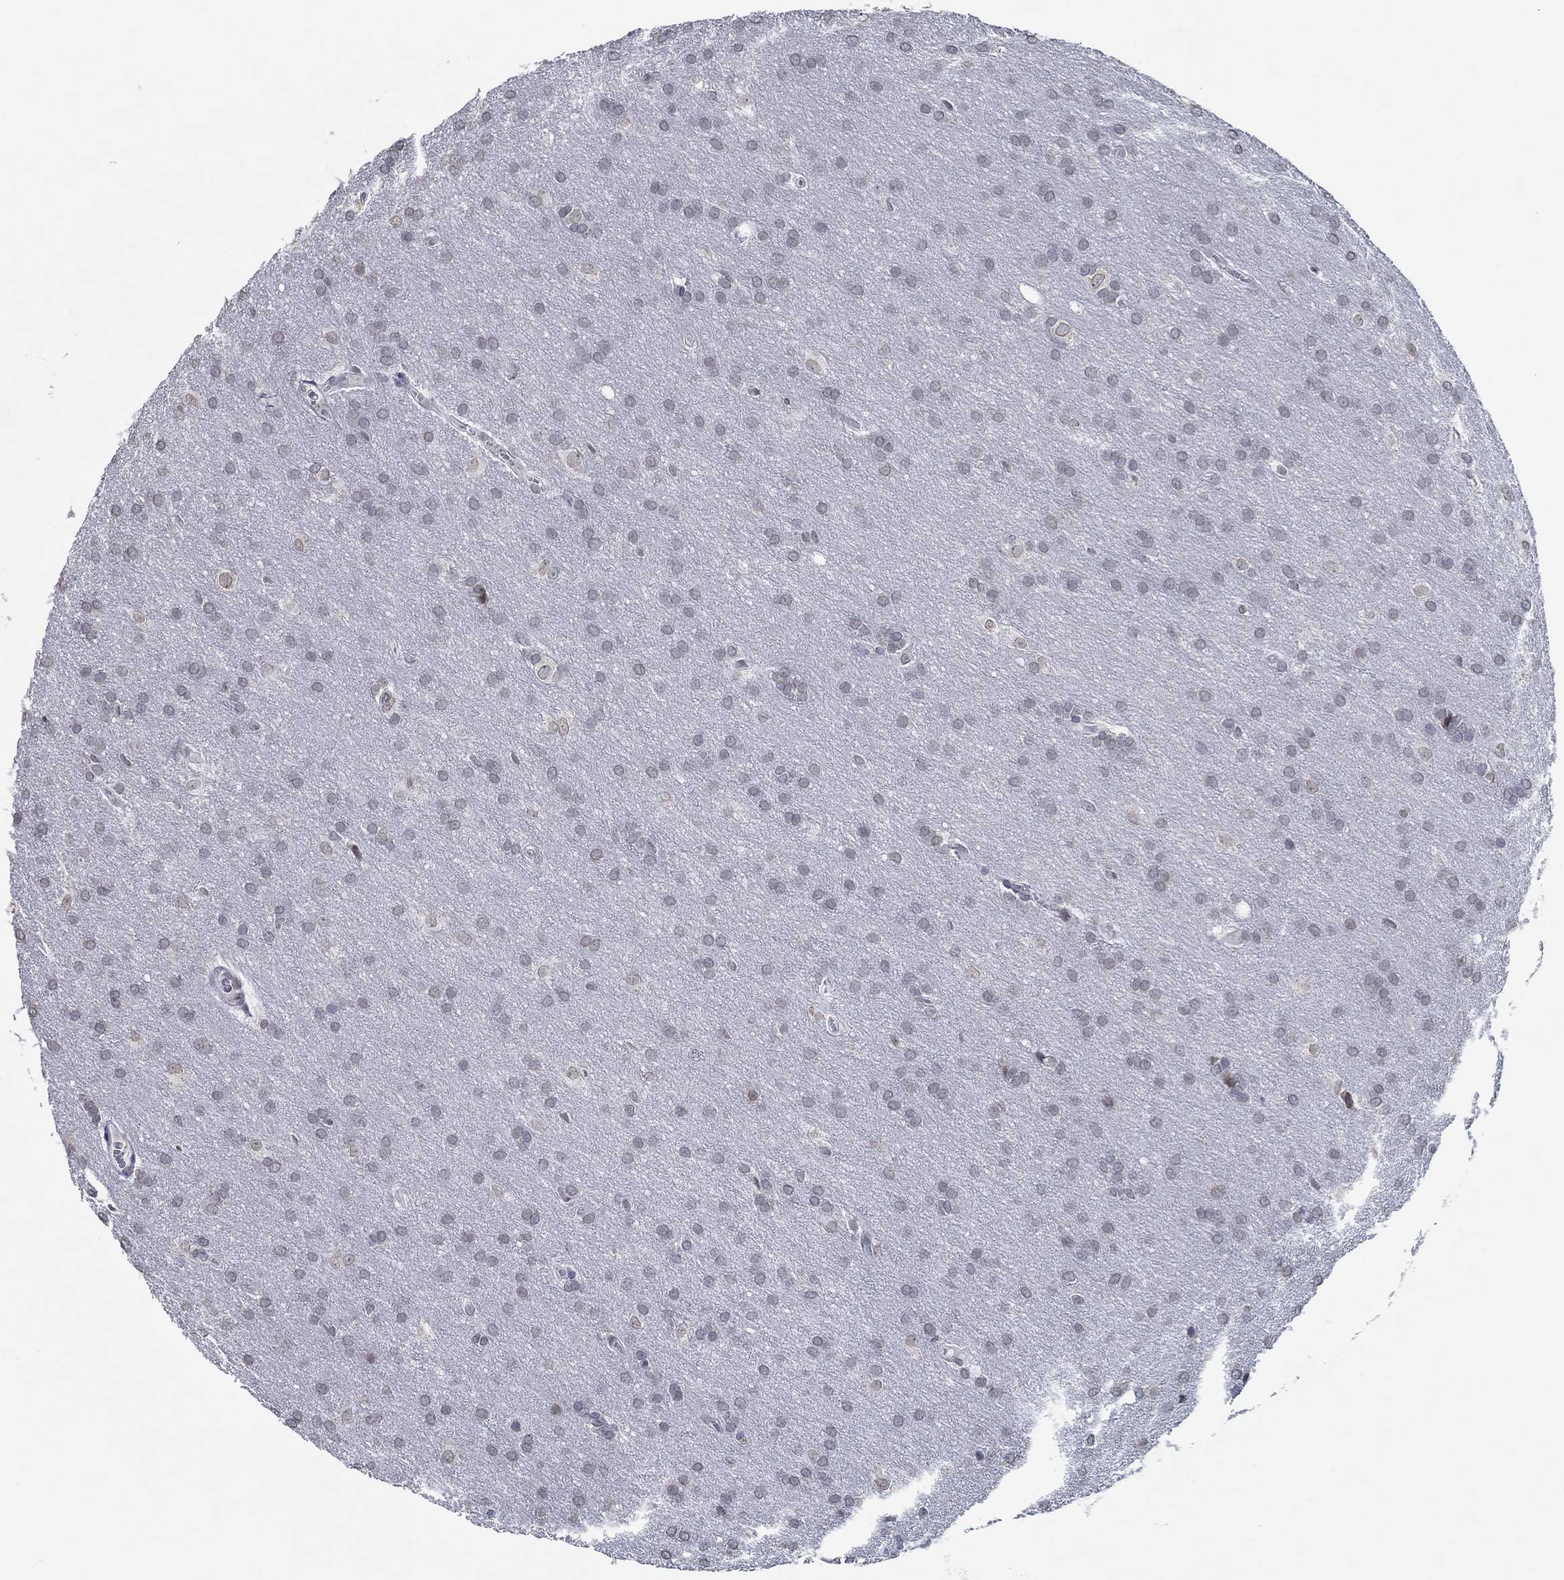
{"staining": {"intensity": "negative", "quantity": "none", "location": "none"}, "tissue": "glioma", "cell_type": "Tumor cells", "image_type": "cancer", "snomed": [{"axis": "morphology", "description": "Glioma, malignant, Low grade"}, {"axis": "topography", "description": "Brain"}], "caption": "Tumor cells show no significant positivity in malignant glioma (low-grade).", "gene": "NUP155", "patient": {"sex": "female", "age": 32}}